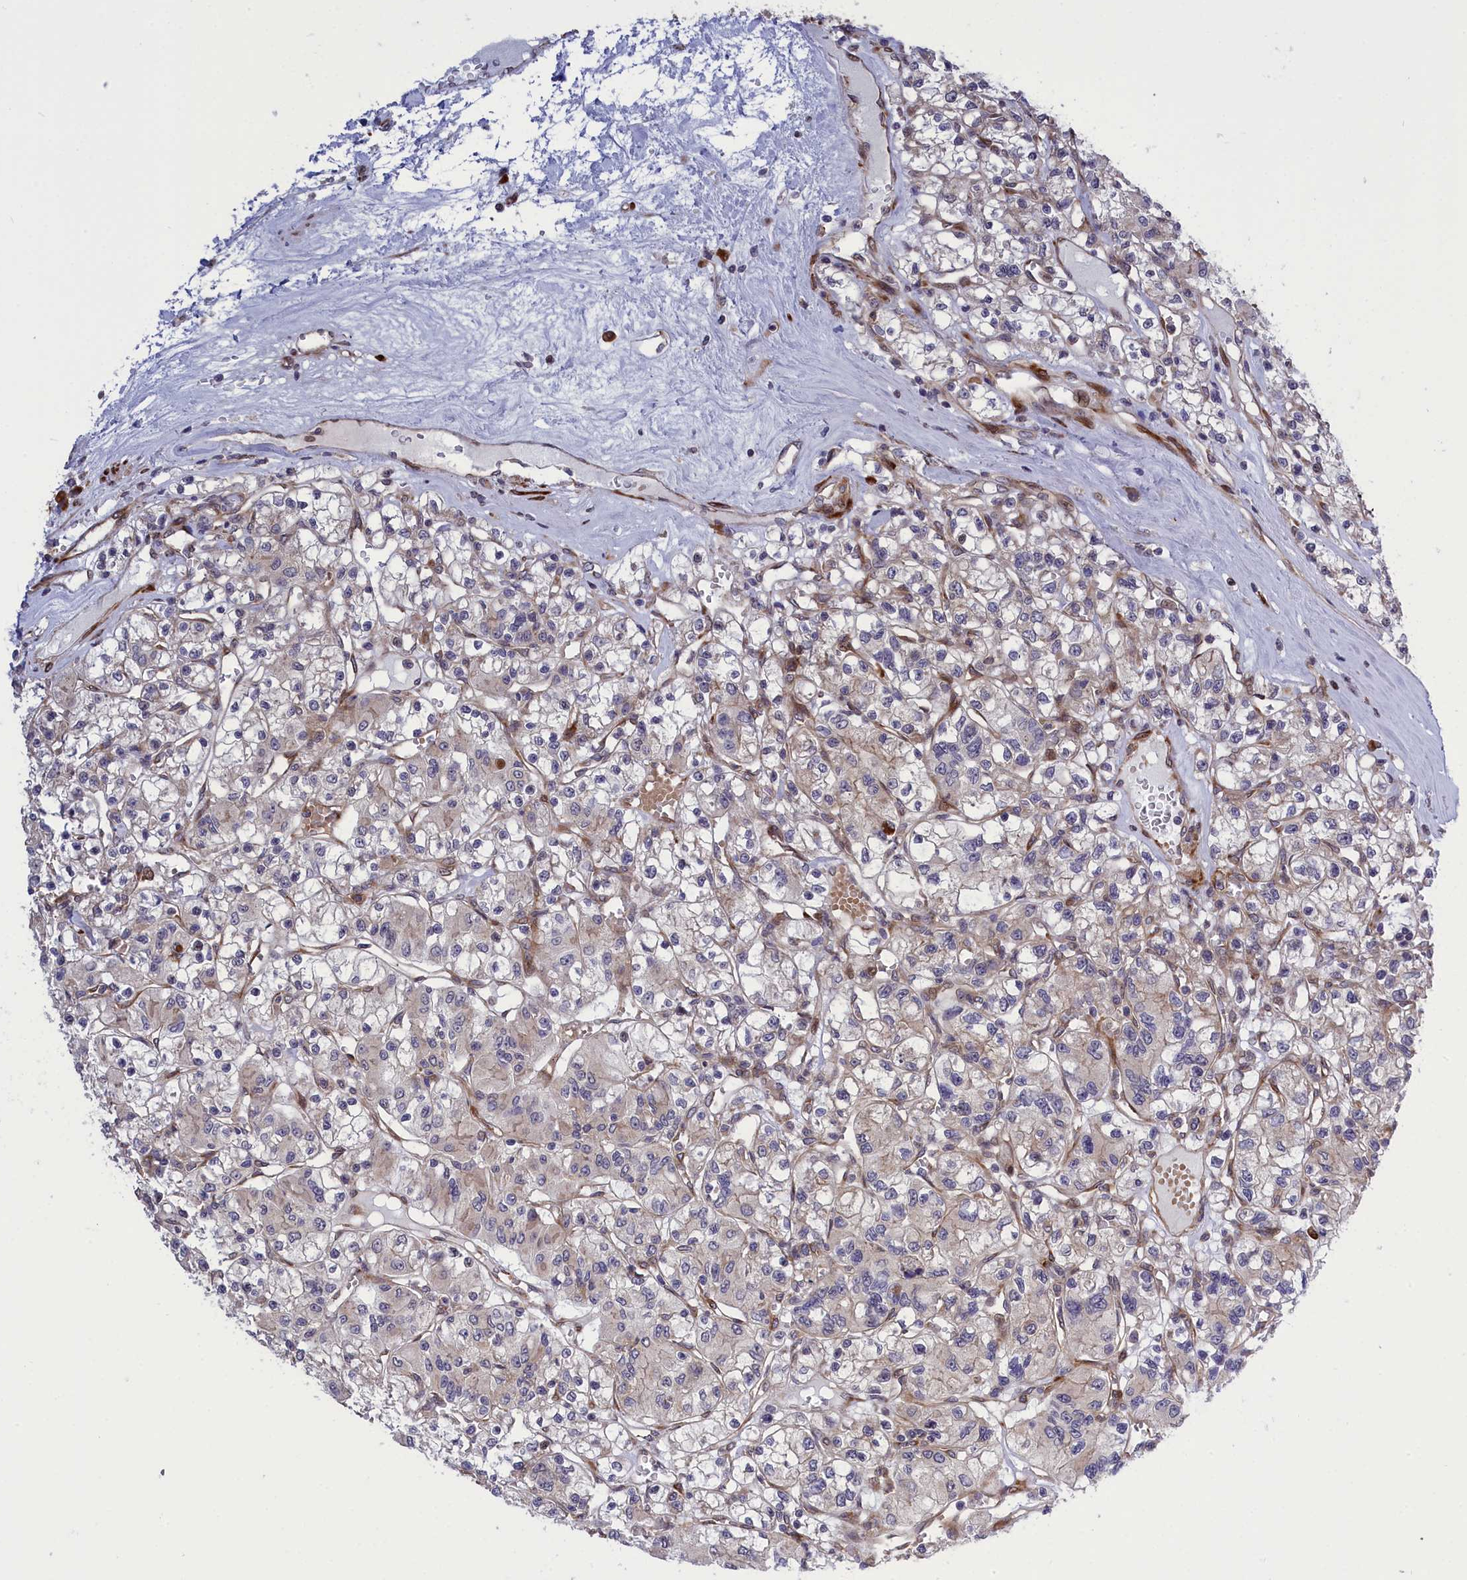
{"staining": {"intensity": "negative", "quantity": "none", "location": "none"}, "tissue": "renal cancer", "cell_type": "Tumor cells", "image_type": "cancer", "snomed": [{"axis": "morphology", "description": "Adenocarcinoma, NOS"}, {"axis": "topography", "description": "Kidney"}], "caption": "Renal cancer was stained to show a protein in brown. There is no significant staining in tumor cells.", "gene": "DDX60L", "patient": {"sex": "female", "age": 59}}